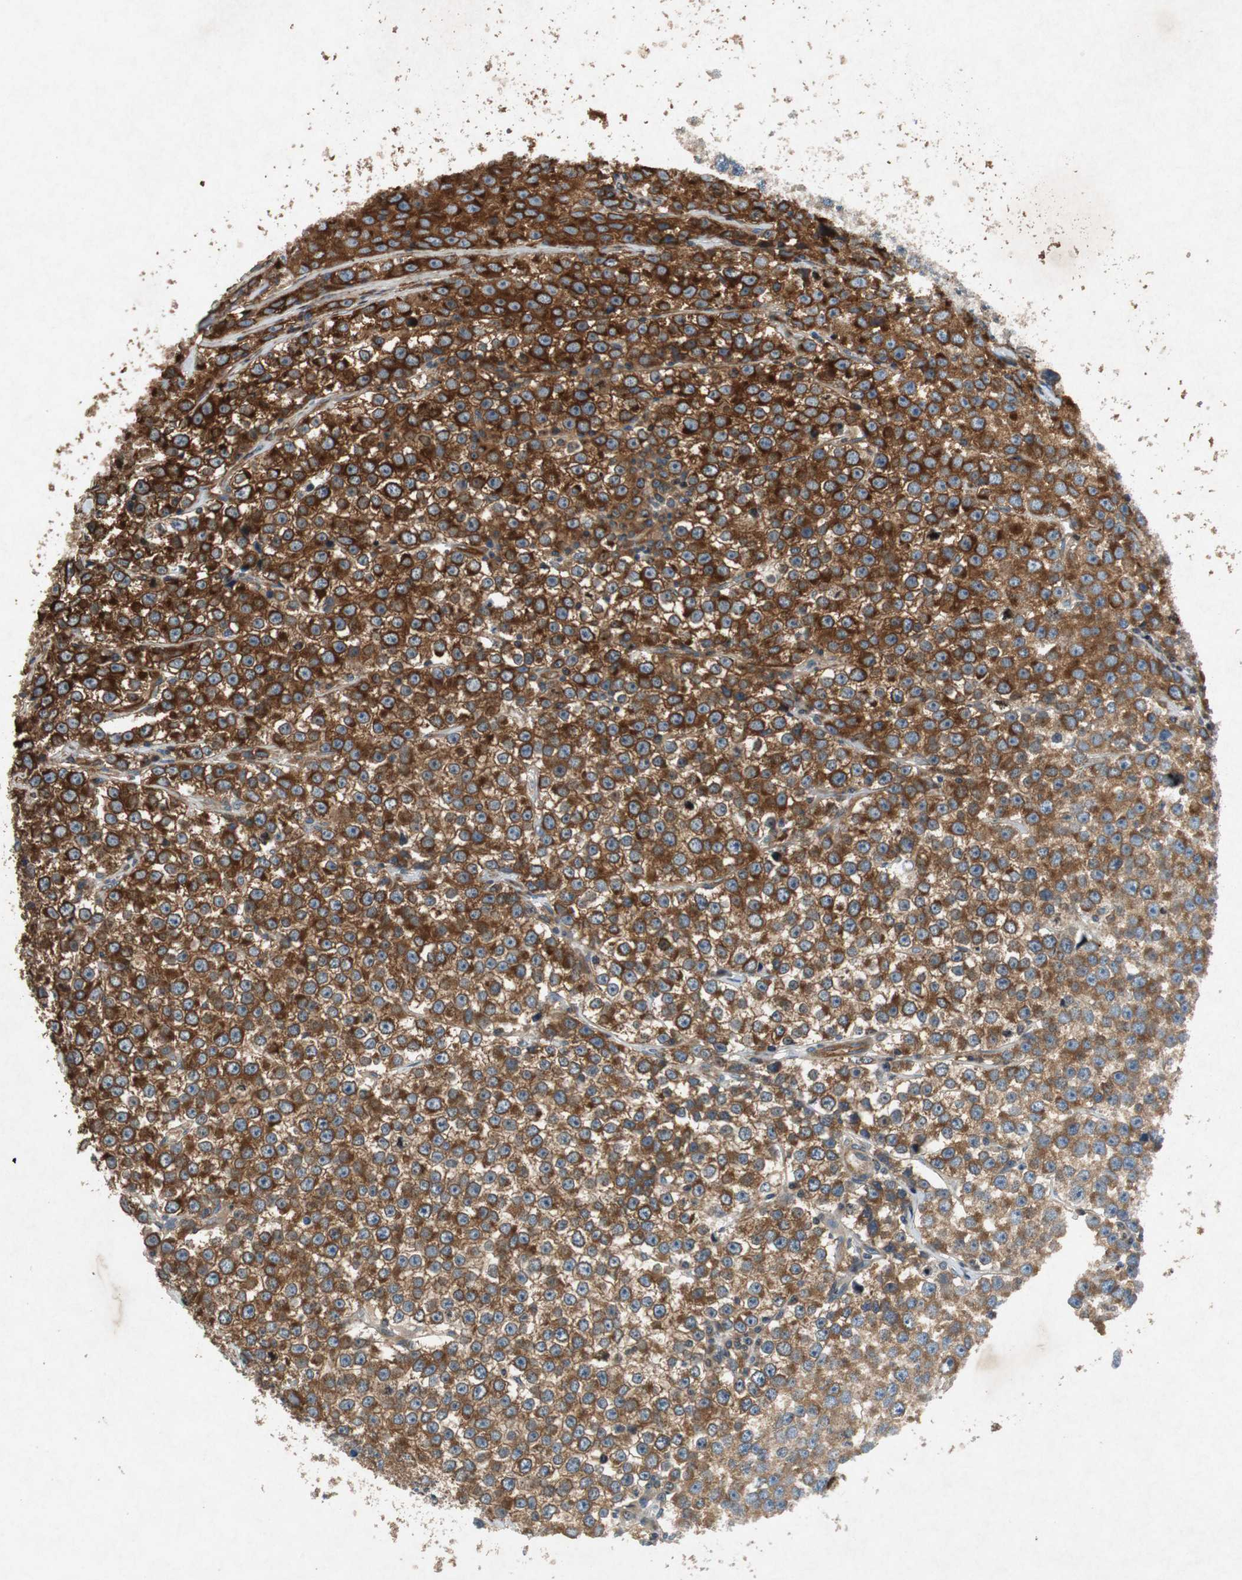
{"staining": {"intensity": "strong", "quantity": ">75%", "location": "cytoplasmic/membranous"}, "tissue": "testis cancer", "cell_type": "Tumor cells", "image_type": "cancer", "snomed": [{"axis": "morphology", "description": "Seminoma, NOS"}, {"axis": "morphology", "description": "Carcinoma, Embryonal, NOS"}, {"axis": "topography", "description": "Testis"}], "caption": "Brown immunohistochemical staining in embryonal carcinoma (testis) shows strong cytoplasmic/membranous expression in about >75% of tumor cells.", "gene": "TUBA4A", "patient": {"sex": "male", "age": 52}}